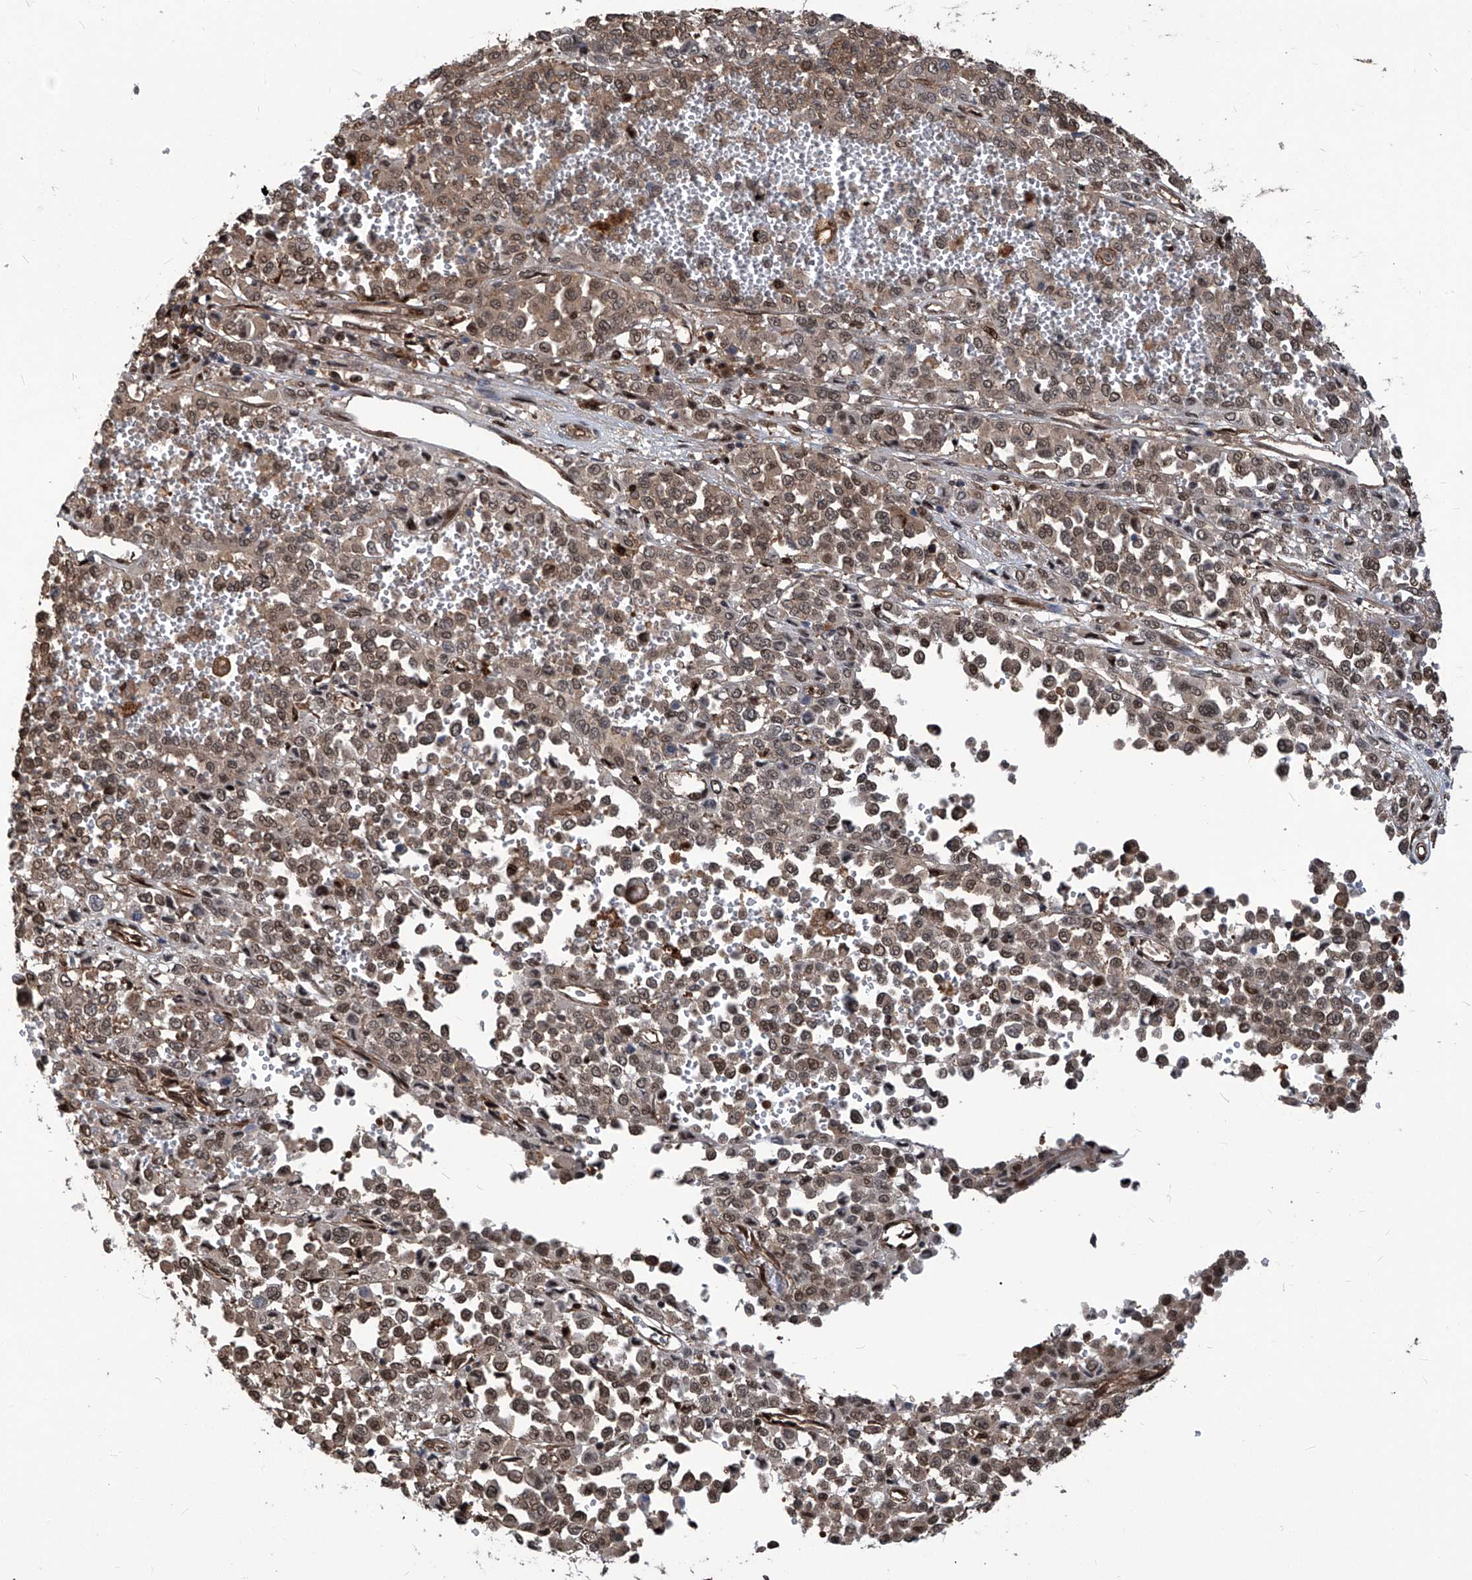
{"staining": {"intensity": "weak", "quantity": ">75%", "location": "cytoplasmic/membranous,nuclear"}, "tissue": "melanoma", "cell_type": "Tumor cells", "image_type": "cancer", "snomed": [{"axis": "morphology", "description": "Malignant melanoma, Metastatic site"}, {"axis": "topography", "description": "Pancreas"}], "caption": "Immunohistochemistry (IHC) of melanoma reveals low levels of weak cytoplasmic/membranous and nuclear staining in about >75% of tumor cells.", "gene": "PSMB1", "patient": {"sex": "female", "age": 30}}